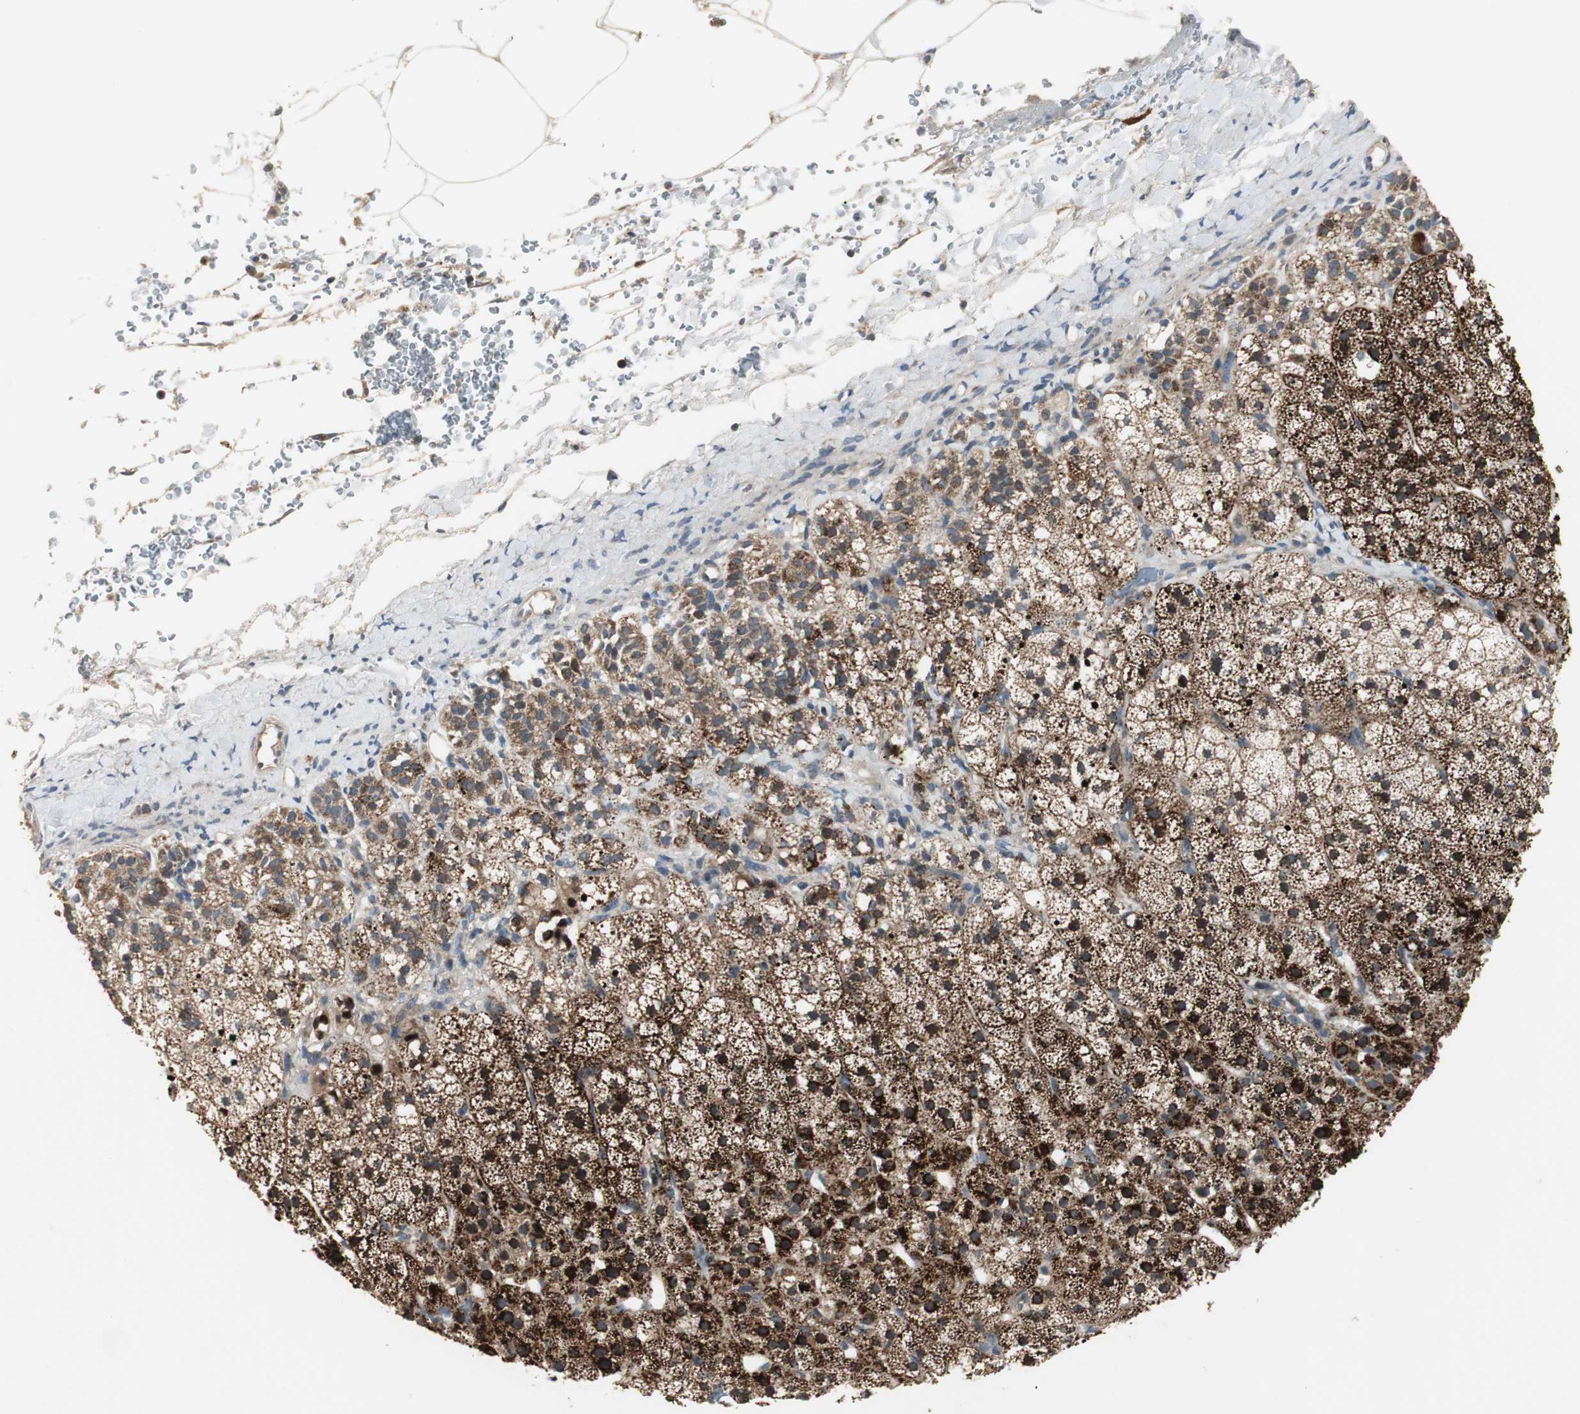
{"staining": {"intensity": "strong", "quantity": ">75%", "location": "cytoplasmic/membranous,nuclear"}, "tissue": "adrenal gland", "cell_type": "Glandular cells", "image_type": "normal", "snomed": [{"axis": "morphology", "description": "Normal tissue, NOS"}, {"axis": "topography", "description": "Adrenal gland"}], "caption": "This photomicrograph demonstrates benign adrenal gland stained with immunohistochemistry to label a protein in brown. The cytoplasmic/membranous,nuclear of glandular cells show strong positivity for the protein. Nuclei are counter-stained blue.", "gene": "MYT1", "patient": {"sex": "male", "age": 35}}